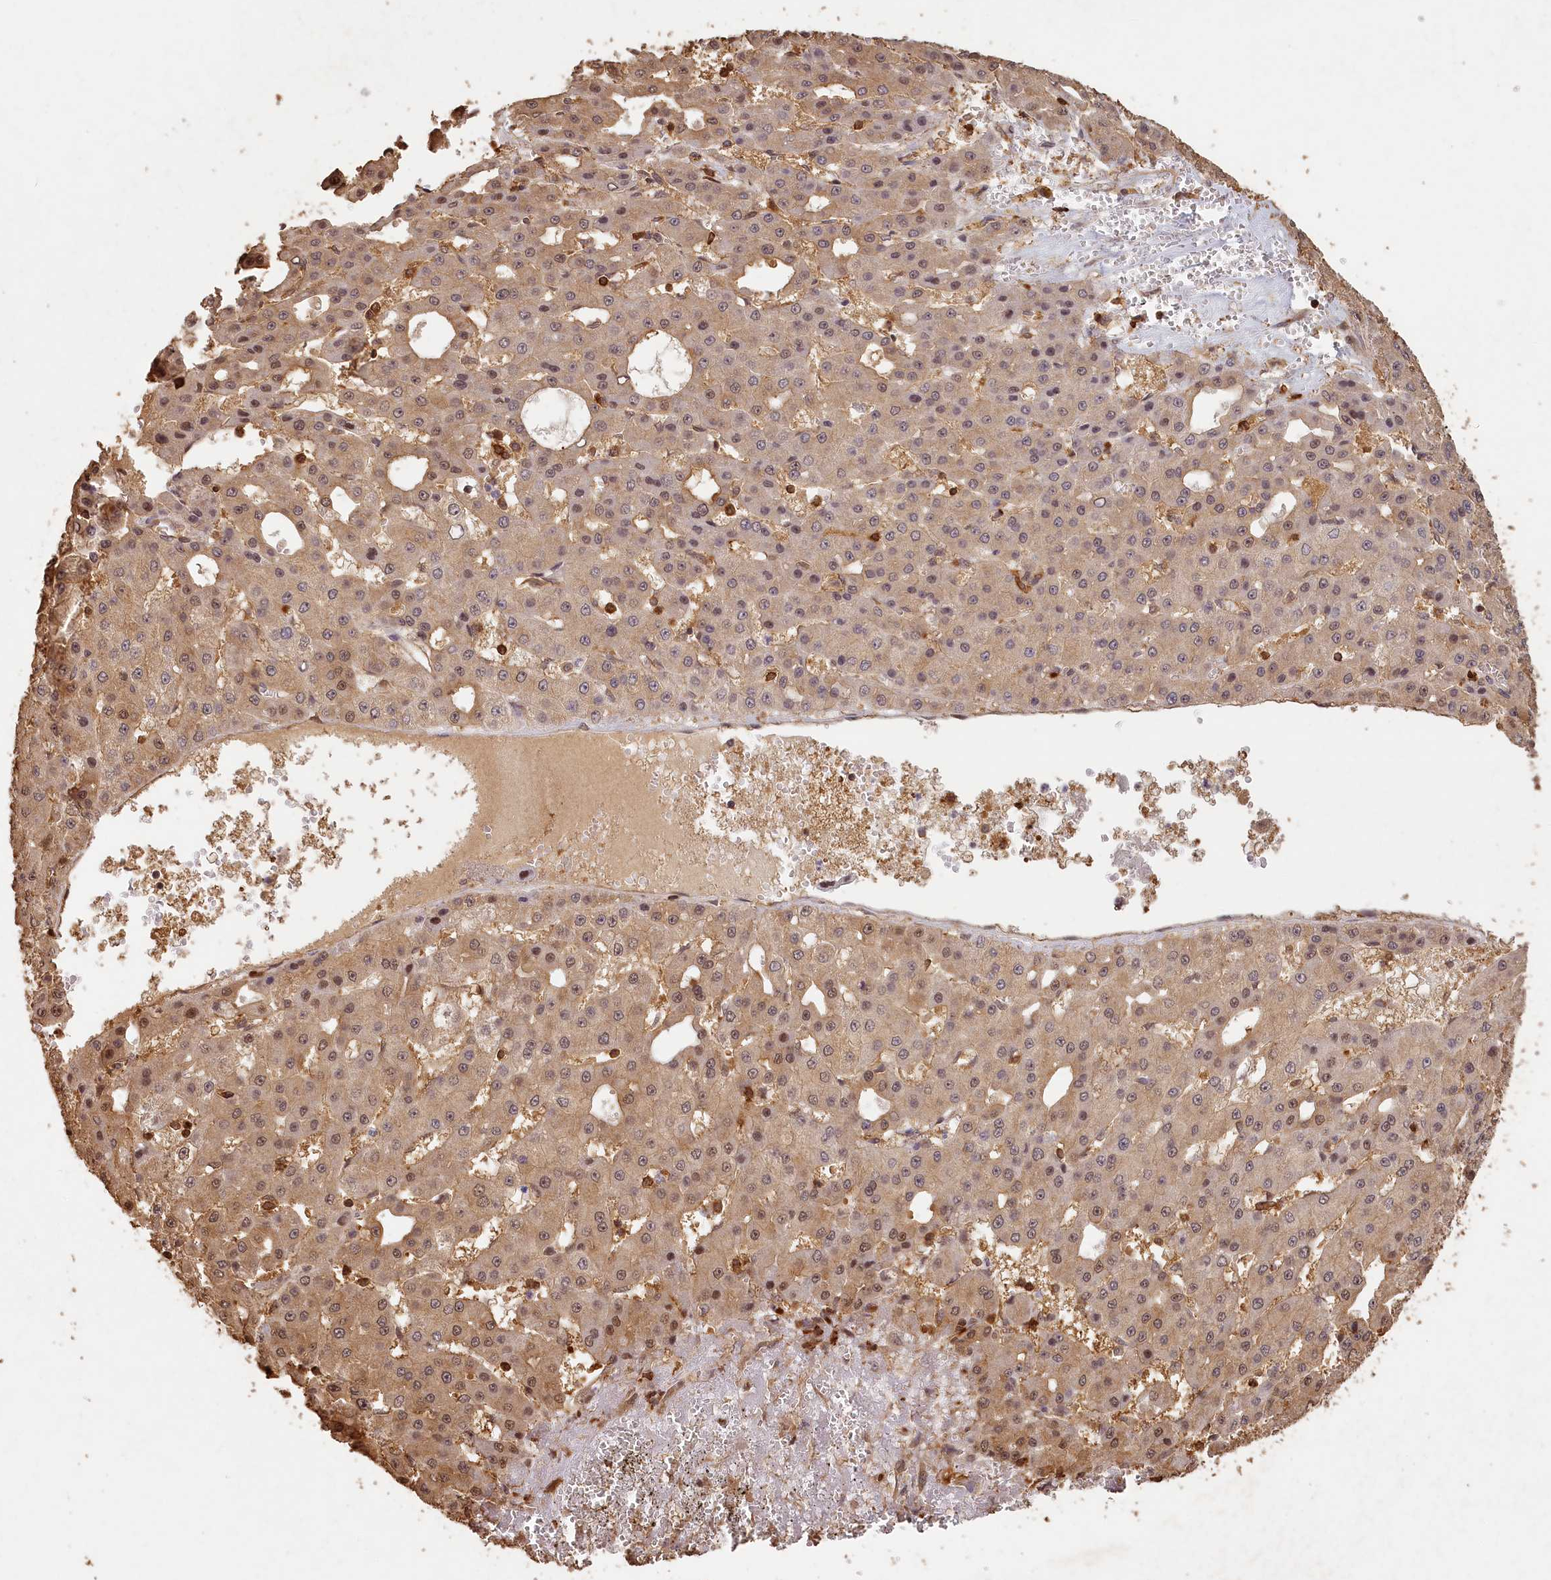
{"staining": {"intensity": "weak", "quantity": "25%-75%", "location": "cytoplasmic/membranous,nuclear"}, "tissue": "liver cancer", "cell_type": "Tumor cells", "image_type": "cancer", "snomed": [{"axis": "morphology", "description": "Carcinoma, Hepatocellular, NOS"}, {"axis": "topography", "description": "Liver"}], "caption": "Human hepatocellular carcinoma (liver) stained with a protein marker demonstrates weak staining in tumor cells.", "gene": "MADD", "patient": {"sex": "male", "age": 47}}